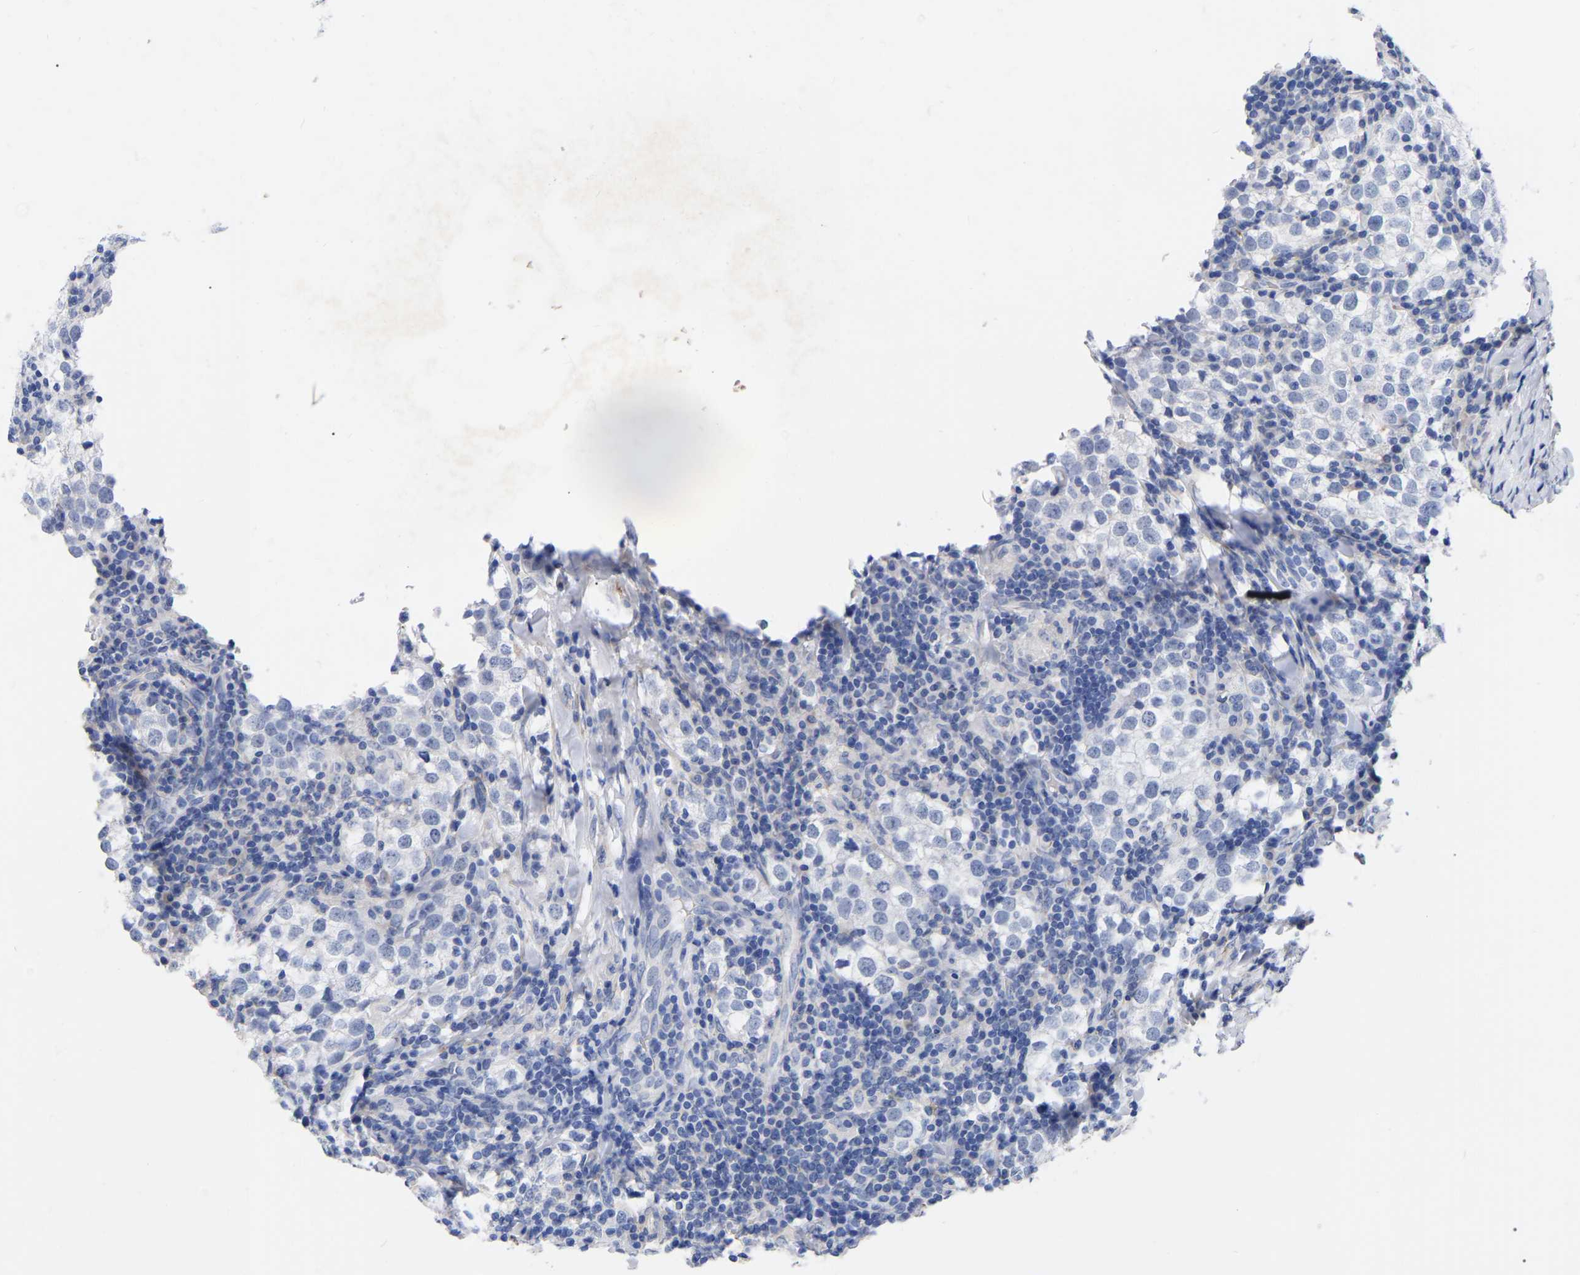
{"staining": {"intensity": "negative", "quantity": "none", "location": "none"}, "tissue": "testis cancer", "cell_type": "Tumor cells", "image_type": "cancer", "snomed": [{"axis": "morphology", "description": "Seminoma, NOS"}, {"axis": "morphology", "description": "Carcinoma, Embryonal, NOS"}, {"axis": "topography", "description": "Testis"}], "caption": "This image is of seminoma (testis) stained with immunohistochemistry to label a protein in brown with the nuclei are counter-stained blue. There is no expression in tumor cells.", "gene": "GDF3", "patient": {"sex": "male", "age": 36}}